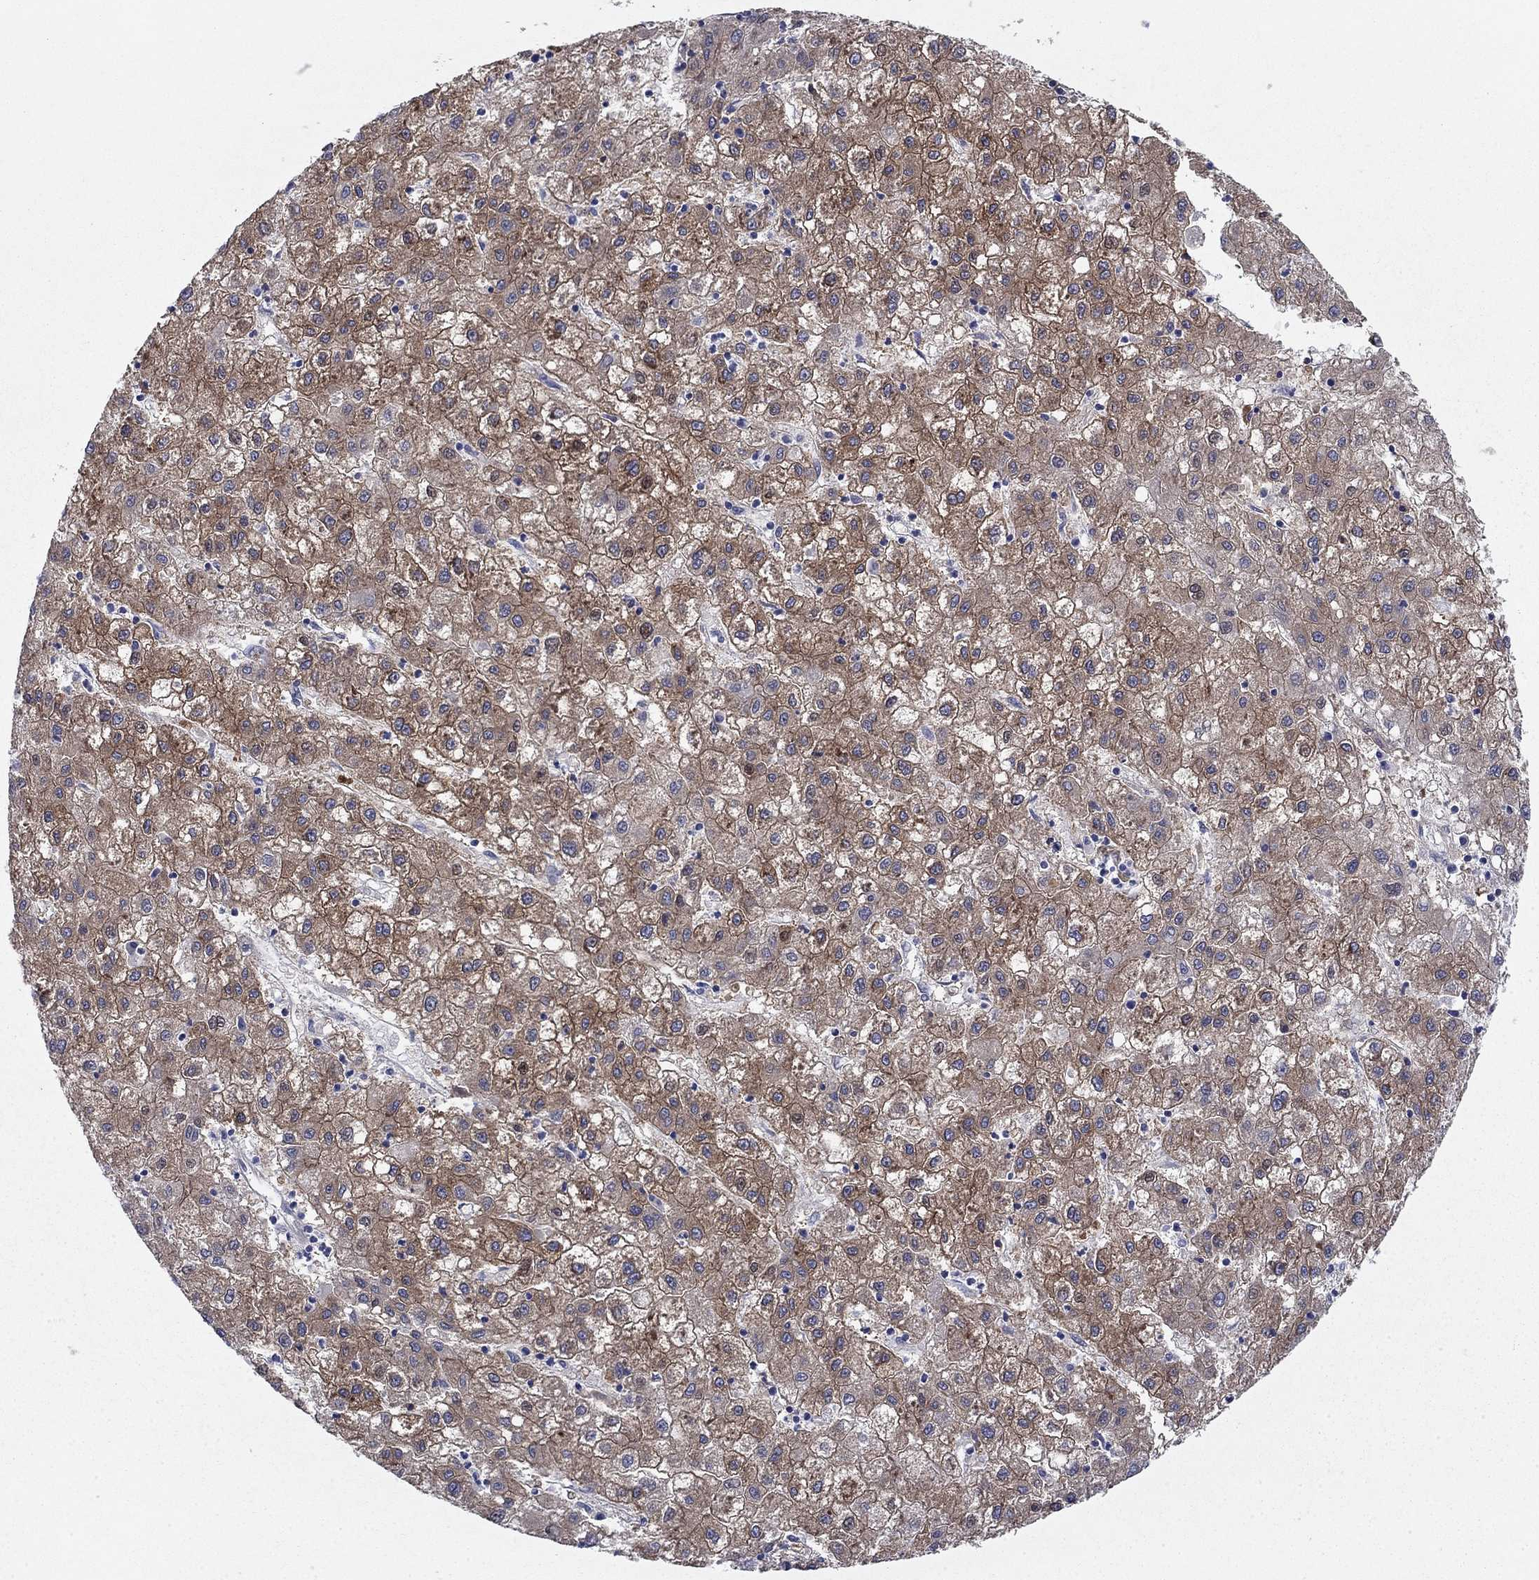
{"staining": {"intensity": "moderate", "quantity": ">75%", "location": "cytoplasmic/membranous"}, "tissue": "liver cancer", "cell_type": "Tumor cells", "image_type": "cancer", "snomed": [{"axis": "morphology", "description": "Carcinoma, Hepatocellular, NOS"}, {"axis": "topography", "description": "Liver"}], "caption": "Hepatocellular carcinoma (liver) was stained to show a protein in brown. There is medium levels of moderate cytoplasmic/membranous staining in about >75% of tumor cells. The protein of interest is shown in brown color, while the nuclei are stained blue.", "gene": "CNTNAP4", "patient": {"sex": "male", "age": 72}}